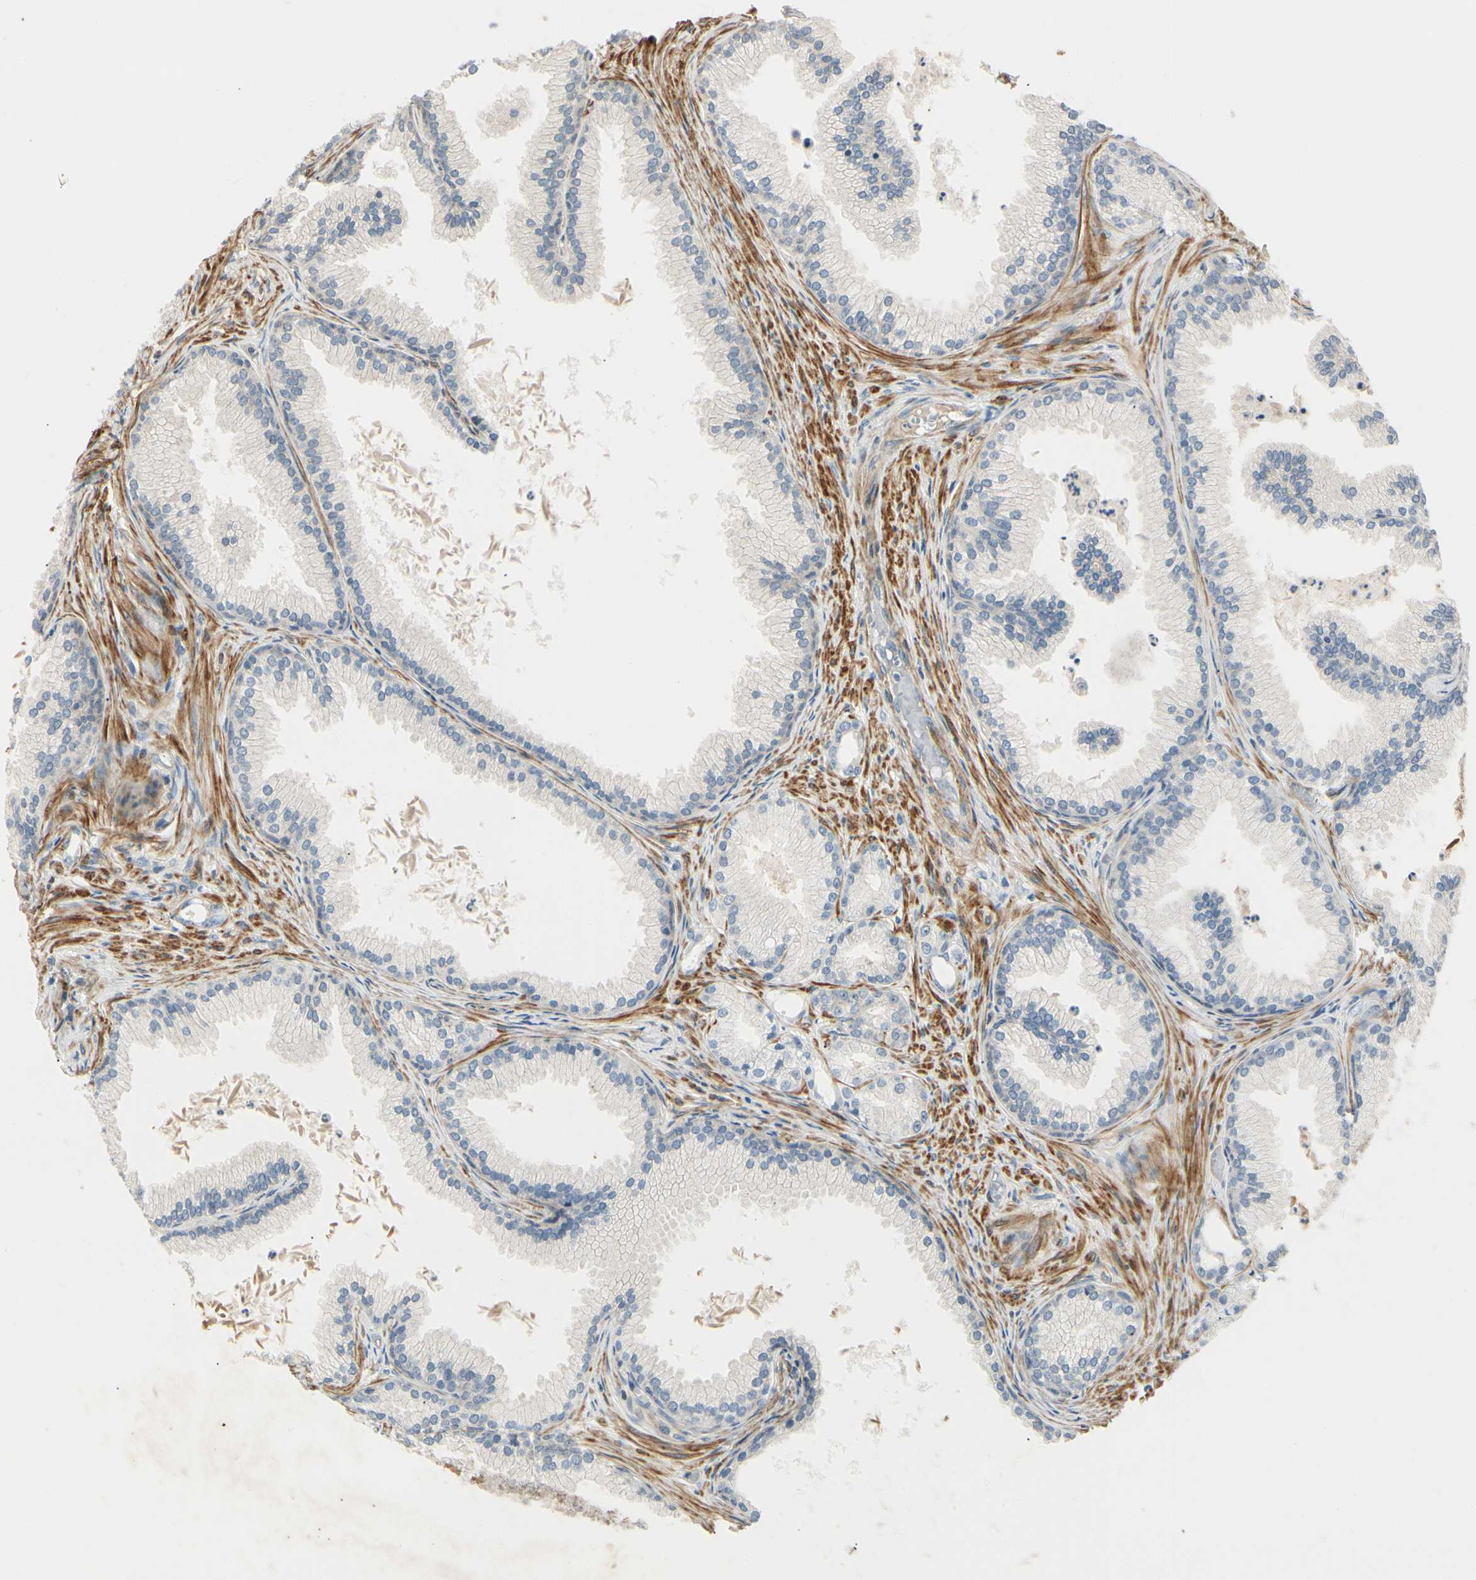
{"staining": {"intensity": "negative", "quantity": "none", "location": "none"}, "tissue": "prostate cancer", "cell_type": "Tumor cells", "image_type": "cancer", "snomed": [{"axis": "morphology", "description": "Adenocarcinoma, Low grade"}, {"axis": "topography", "description": "Prostate"}], "caption": "This image is of prostate cancer stained with immunohistochemistry to label a protein in brown with the nuclei are counter-stained blue. There is no staining in tumor cells.", "gene": "P4HA3", "patient": {"sex": "male", "age": 72}}